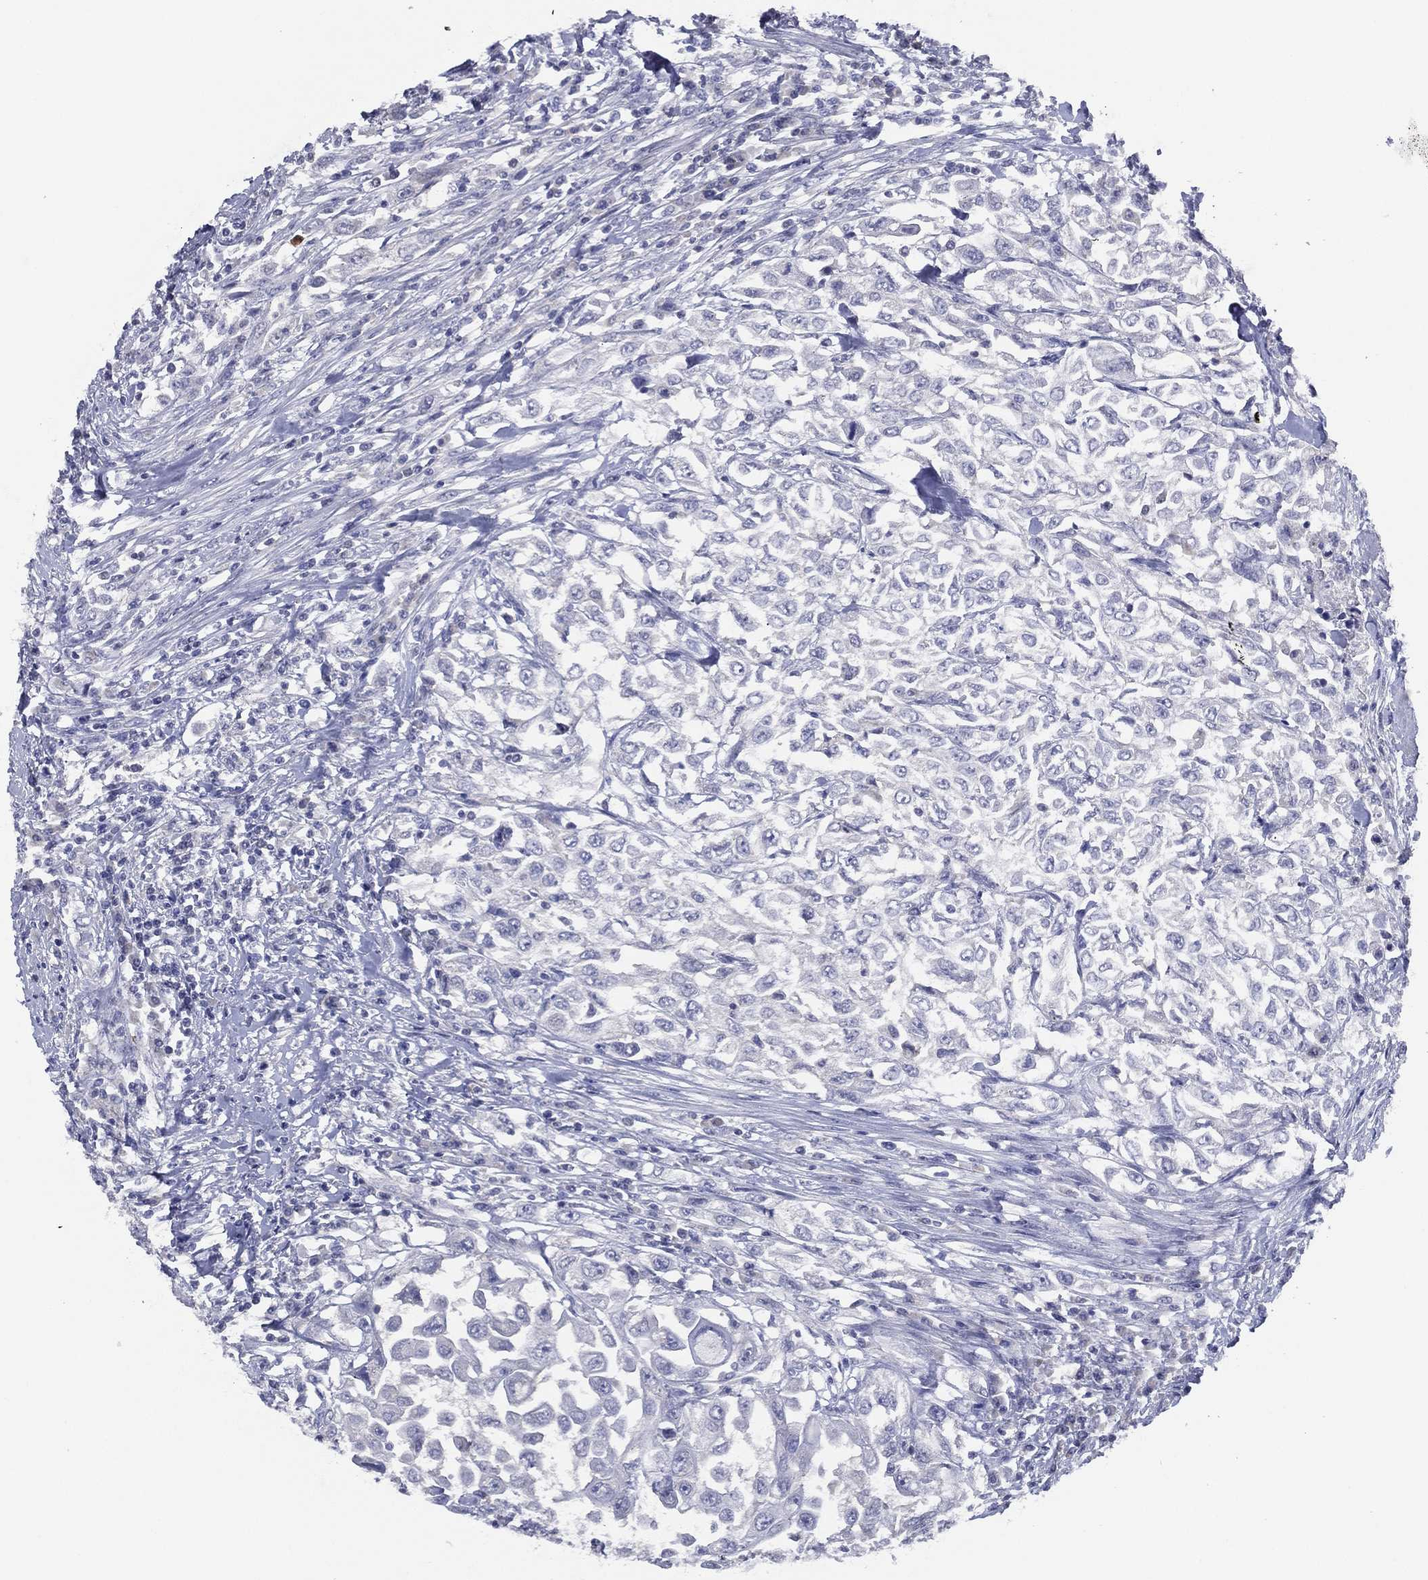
{"staining": {"intensity": "negative", "quantity": "none", "location": "none"}, "tissue": "urothelial cancer", "cell_type": "Tumor cells", "image_type": "cancer", "snomed": [{"axis": "morphology", "description": "Urothelial carcinoma, High grade"}, {"axis": "topography", "description": "Urinary bladder"}], "caption": "Tumor cells are negative for protein expression in human urothelial carcinoma (high-grade). Nuclei are stained in blue.", "gene": "SLC13A4", "patient": {"sex": "female", "age": 56}}